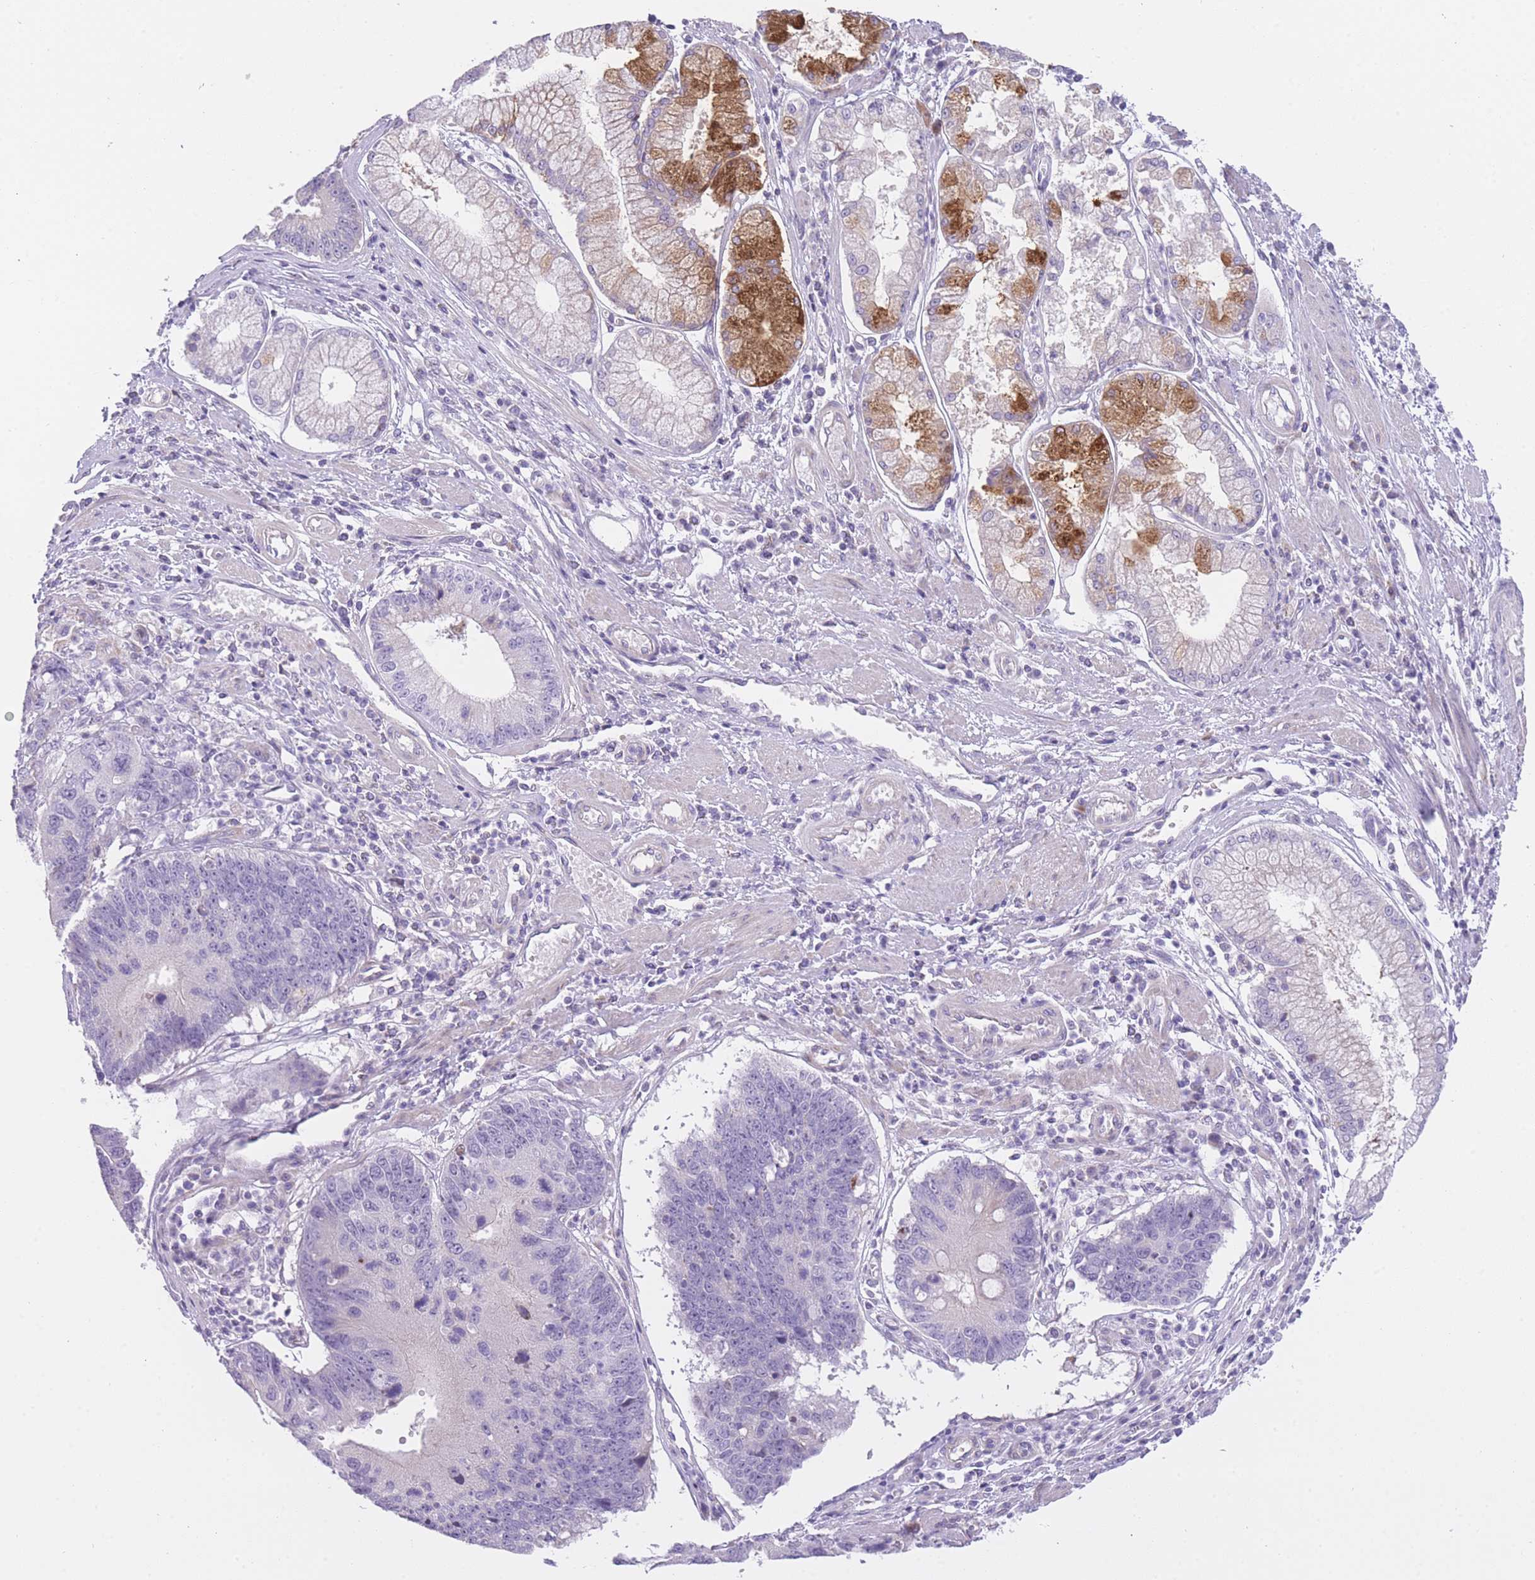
{"staining": {"intensity": "negative", "quantity": "none", "location": "none"}, "tissue": "stomach cancer", "cell_type": "Tumor cells", "image_type": "cancer", "snomed": [{"axis": "morphology", "description": "Adenocarcinoma, NOS"}, {"axis": "topography", "description": "Stomach"}], "caption": "Immunohistochemistry image of stomach cancer (adenocarcinoma) stained for a protein (brown), which displays no positivity in tumor cells.", "gene": "IMPG1", "patient": {"sex": "male", "age": 59}}